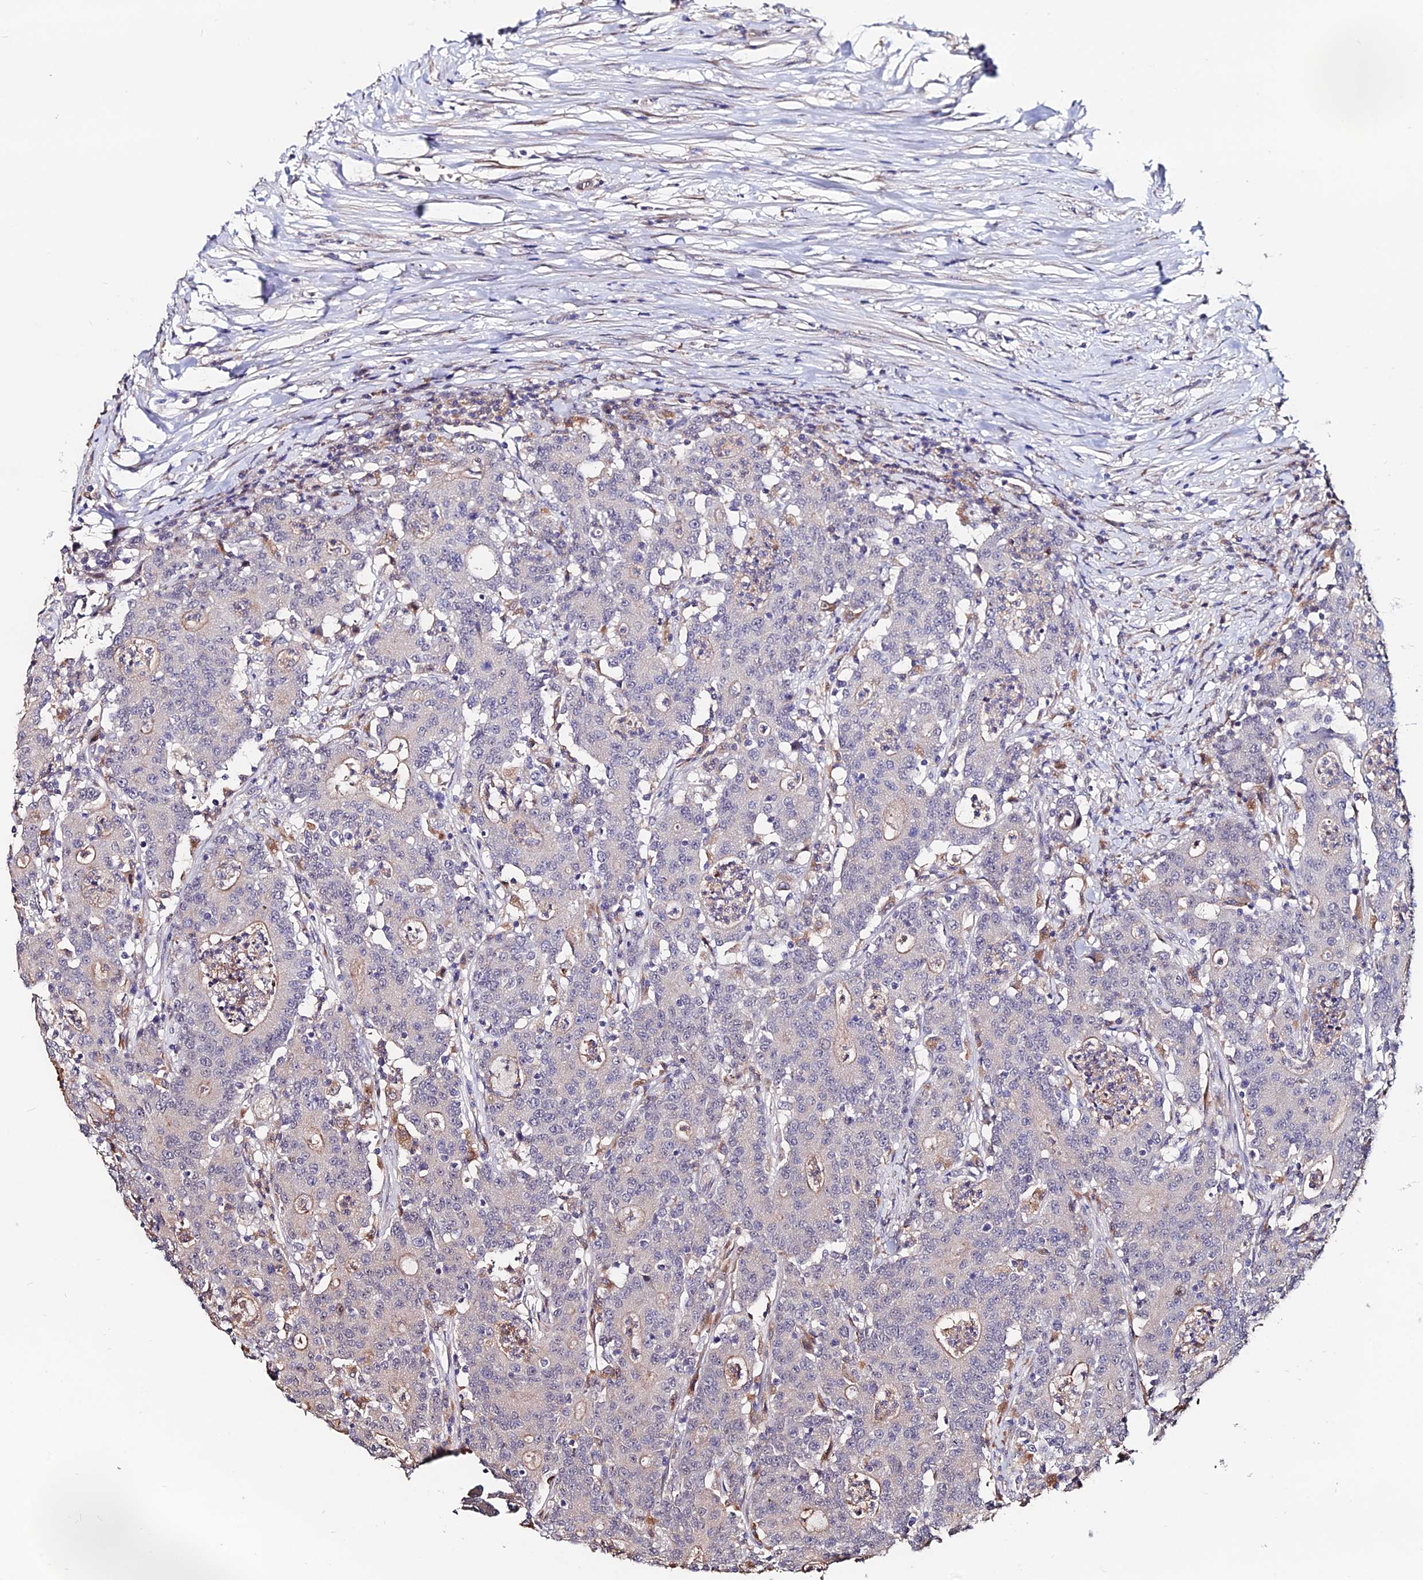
{"staining": {"intensity": "weak", "quantity": "<25%", "location": "cytoplasmic/membranous"}, "tissue": "colorectal cancer", "cell_type": "Tumor cells", "image_type": "cancer", "snomed": [{"axis": "morphology", "description": "Adenocarcinoma, NOS"}, {"axis": "topography", "description": "Colon"}], "caption": "High magnification brightfield microscopy of adenocarcinoma (colorectal) stained with DAB (brown) and counterstained with hematoxylin (blue): tumor cells show no significant staining.", "gene": "ACTR5", "patient": {"sex": "male", "age": 83}}